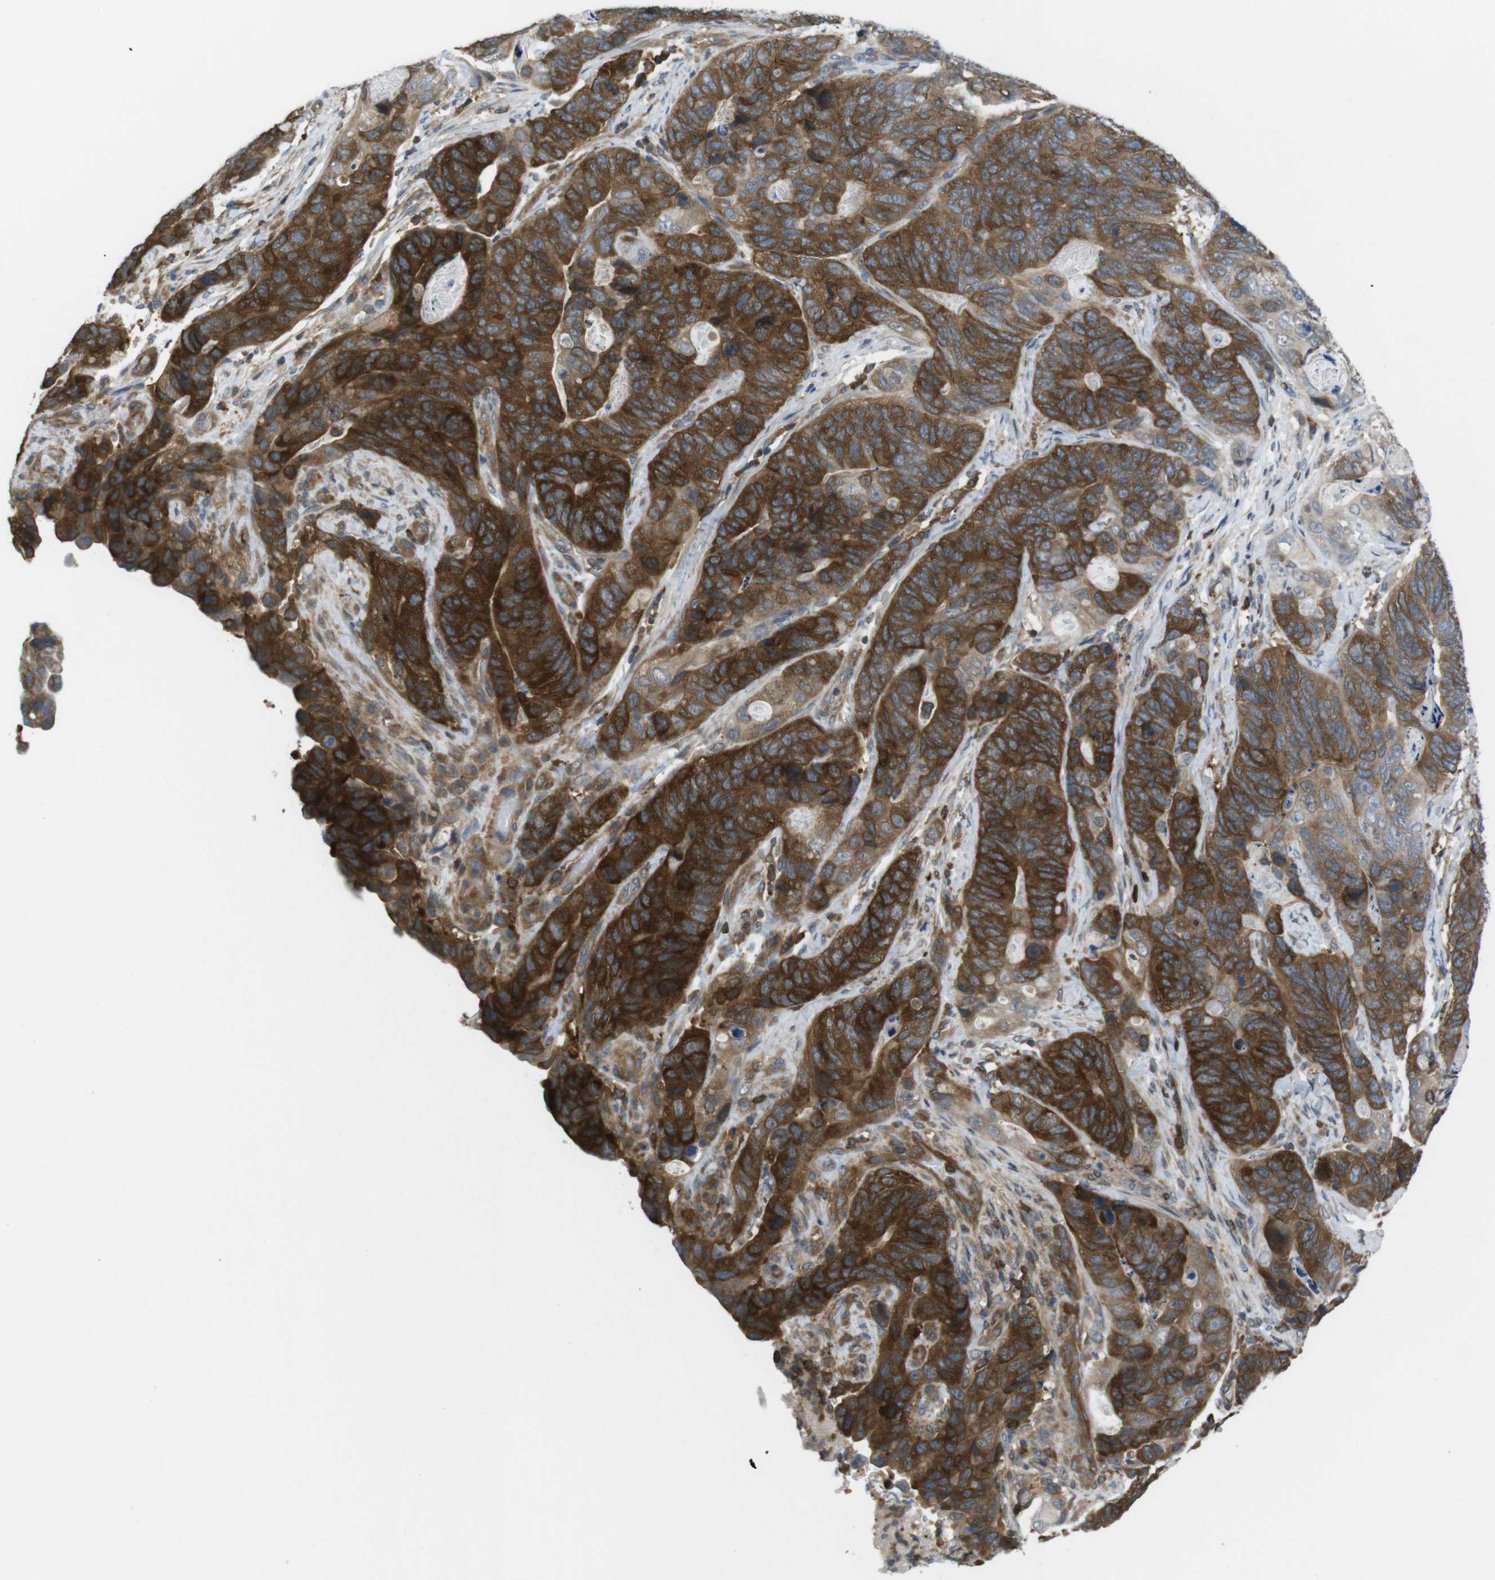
{"staining": {"intensity": "strong", "quantity": ">75%", "location": "cytoplasmic/membranous"}, "tissue": "stomach cancer", "cell_type": "Tumor cells", "image_type": "cancer", "snomed": [{"axis": "morphology", "description": "Adenocarcinoma, NOS"}, {"axis": "topography", "description": "Stomach"}], "caption": "Adenocarcinoma (stomach) stained with DAB immunohistochemistry demonstrates high levels of strong cytoplasmic/membranous staining in about >75% of tumor cells. The protein of interest is shown in brown color, while the nuclei are stained blue.", "gene": "MTHFD1", "patient": {"sex": "female", "age": 89}}